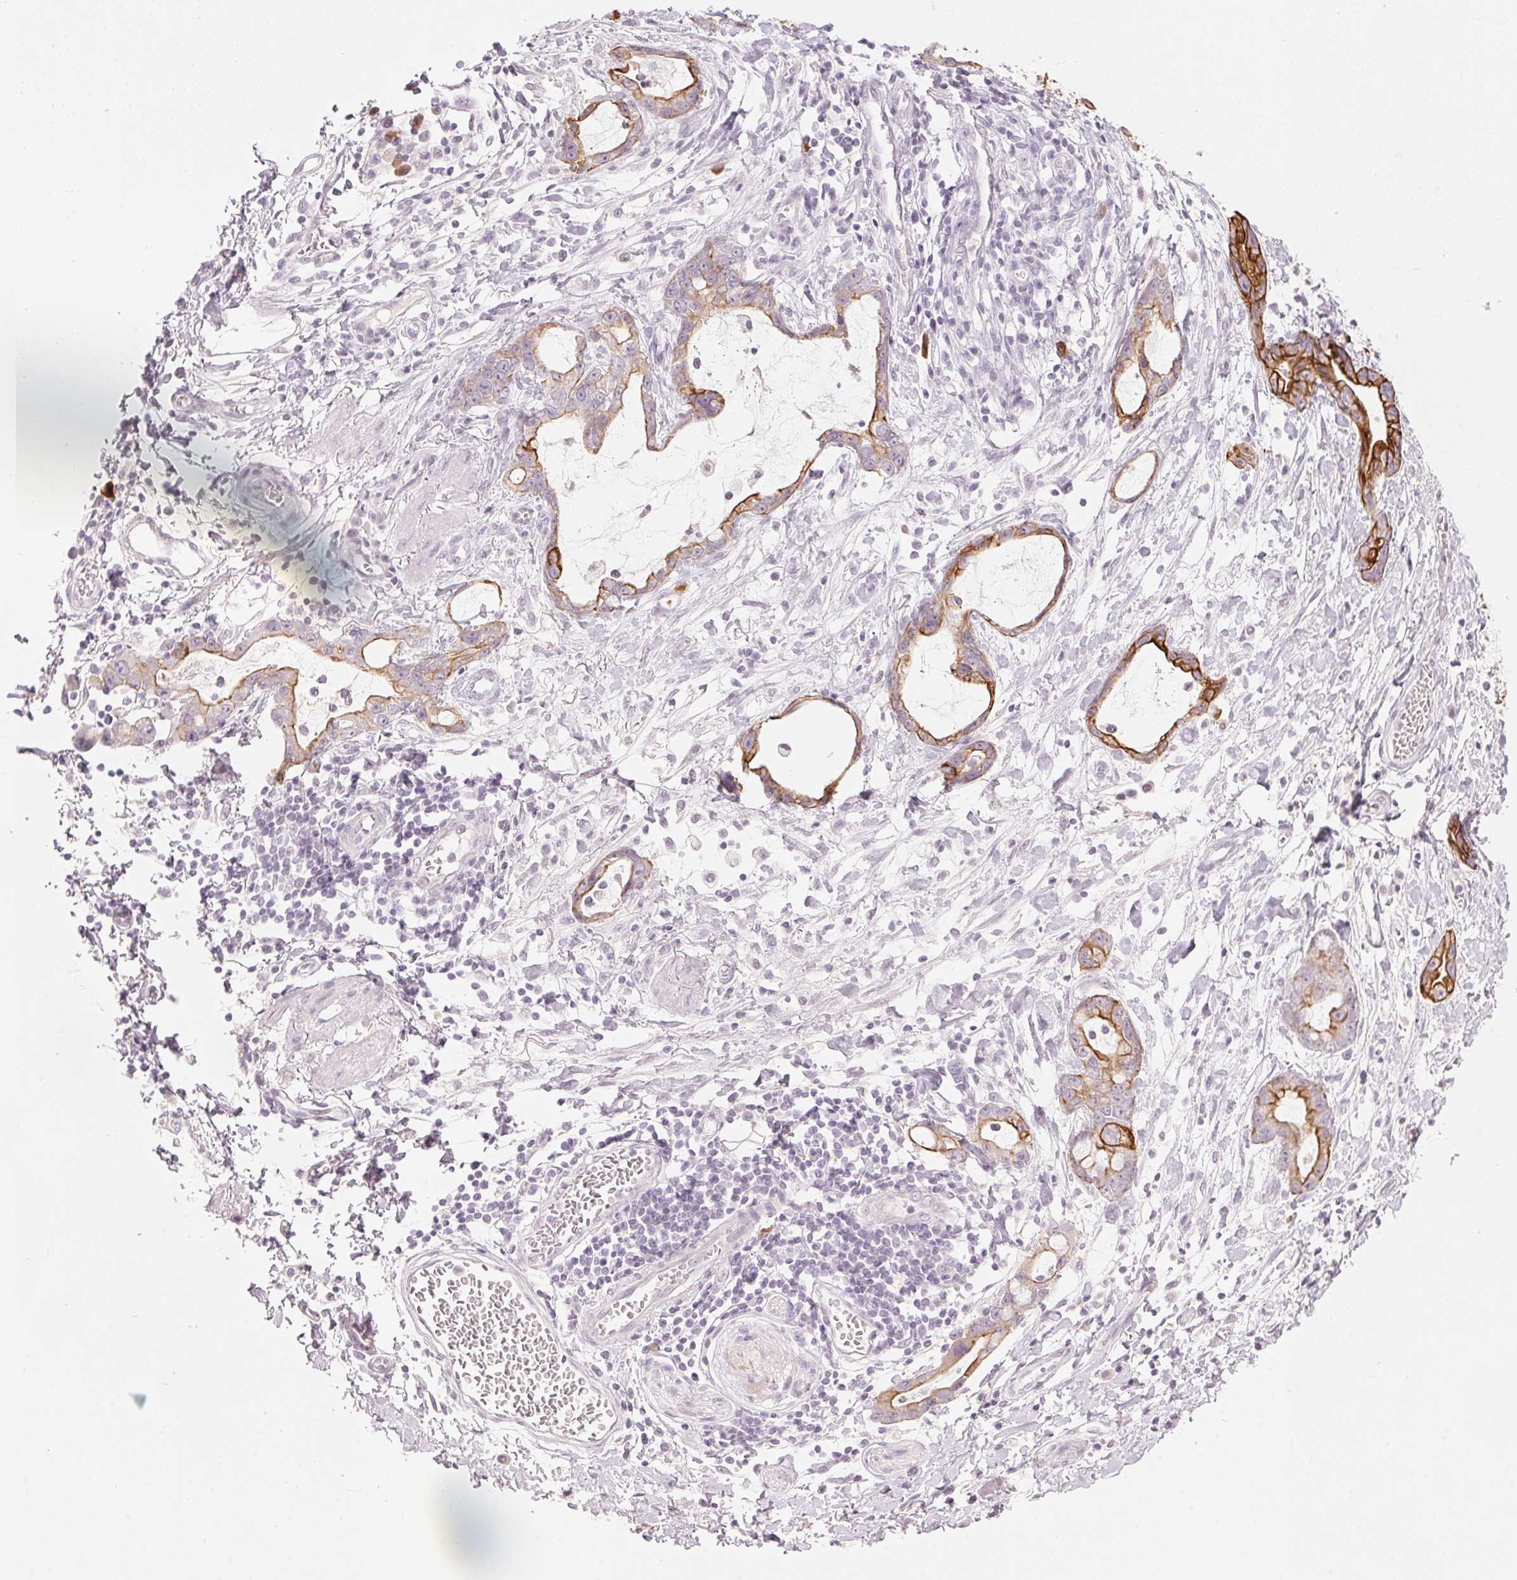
{"staining": {"intensity": "strong", "quantity": "25%-75%", "location": "cytoplasmic/membranous"}, "tissue": "stomach cancer", "cell_type": "Tumor cells", "image_type": "cancer", "snomed": [{"axis": "morphology", "description": "Adenocarcinoma, NOS"}, {"axis": "topography", "description": "Stomach"}], "caption": "Approximately 25%-75% of tumor cells in stomach cancer show strong cytoplasmic/membranous protein staining as visualized by brown immunohistochemical staining.", "gene": "SCTR", "patient": {"sex": "male", "age": 55}}